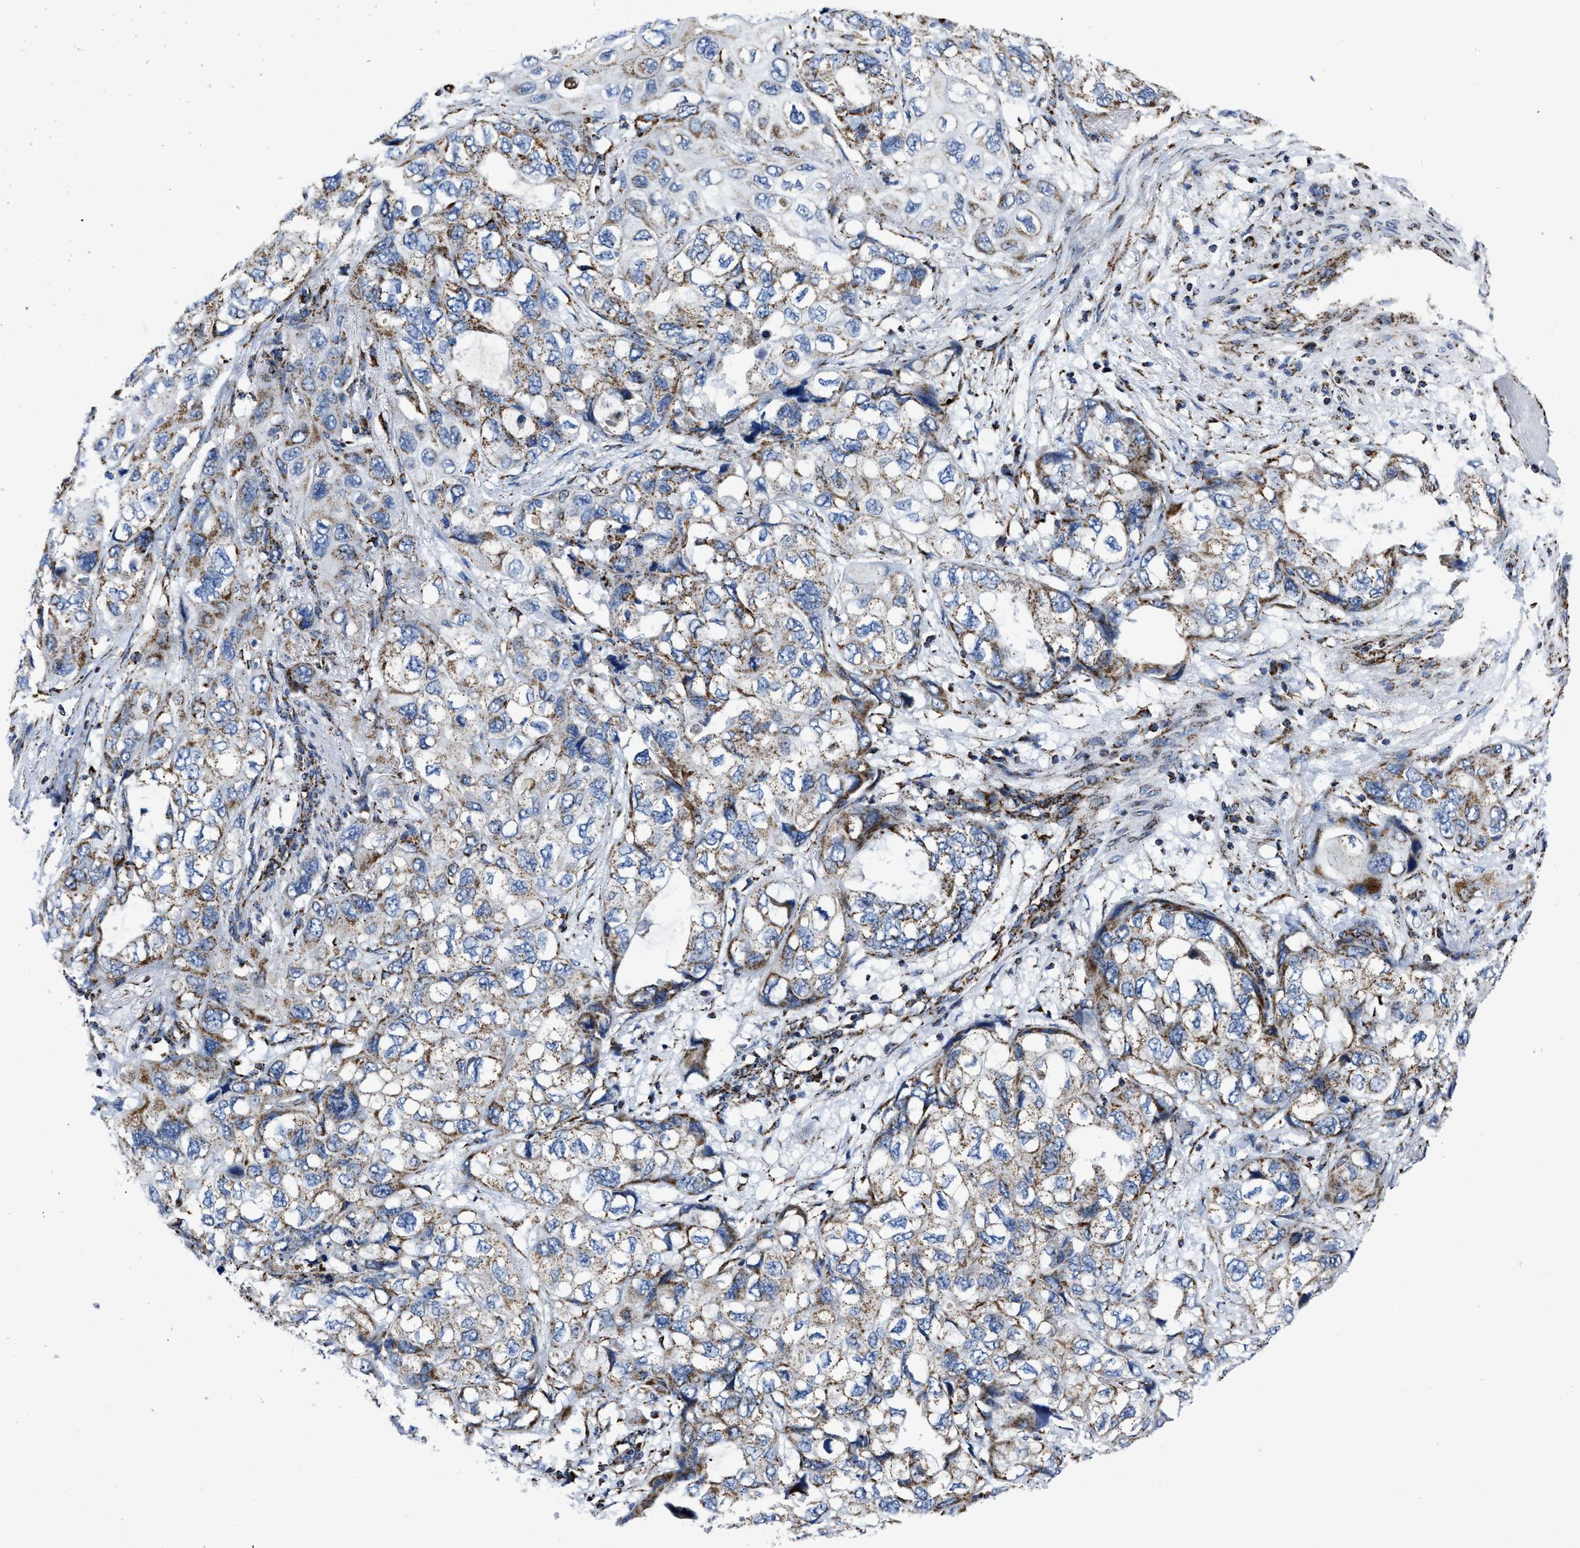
{"staining": {"intensity": "moderate", "quantity": "25%-75%", "location": "cytoplasmic/membranous"}, "tissue": "lung cancer", "cell_type": "Tumor cells", "image_type": "cancer", "snomed": [{"axis": "morphology", "description": "Squamous cell carcinoma, NOS"}, {"axis": "topography", "description": "Lung"}], "caption": "Immunohistochemistry (IHC) (DAB) staining of human squamous cell carcinoma (lung) reveals moderate cytoplasmic/membranous protein positivity in approximately 25%-75% of tumor cells. The staining was performed using DAB (3,3'-diaminobenzidine), with brown indicating positive protein expression. Nuclei are stained blue with hematoxylin.", "gene": "NSD3", "patient": {"sex": "female", "age": 73}}